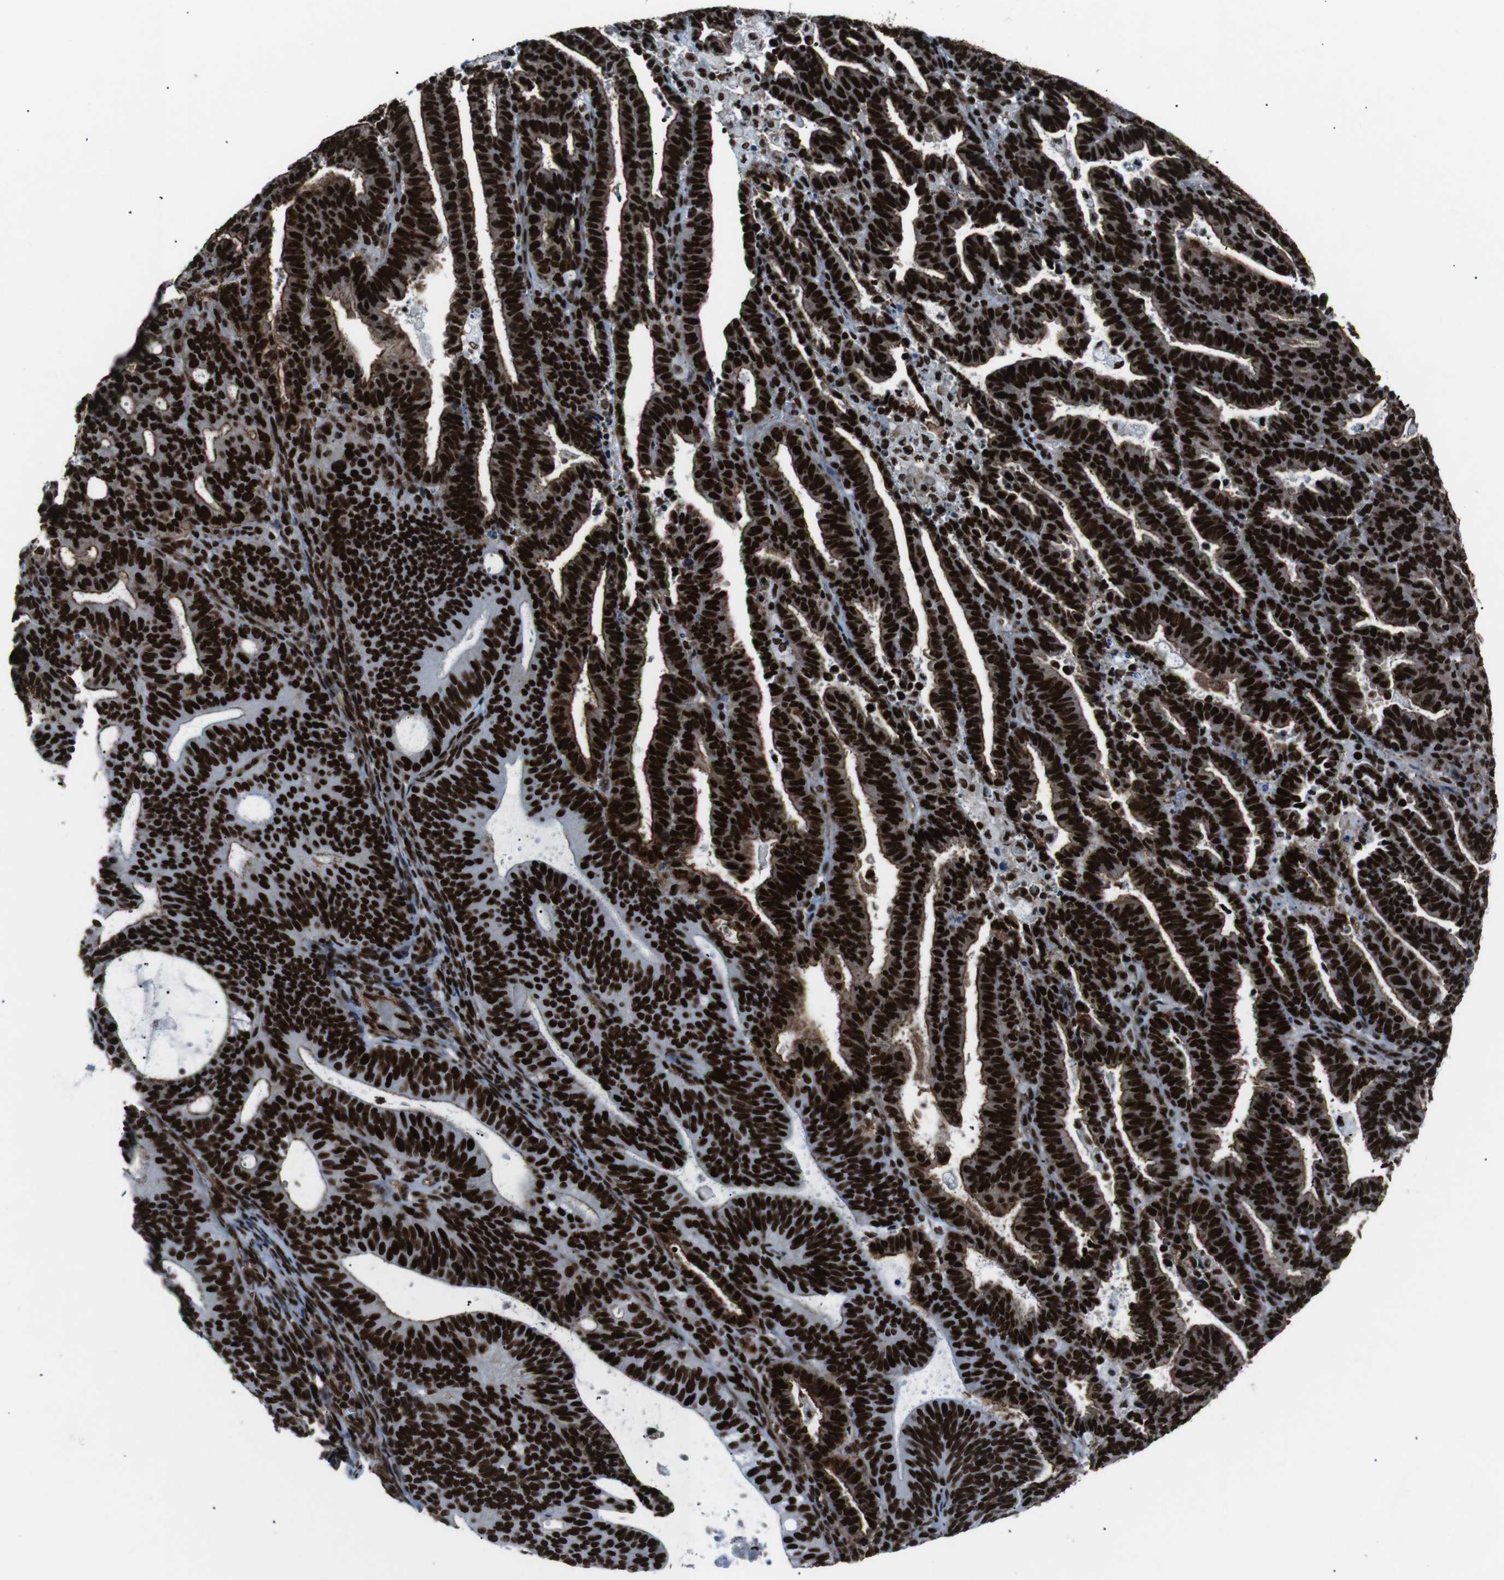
{"staining": {"intensity": "strong", "quantity": ">75%", "location": "cytoplasmic/membranous,nuclear"}, "tissue": "endometrial cancer", "cell_type": "Tumor cells", "image_type": "cancer", "snomed": [{"axis": "morphology", "description": "Adenocarcinoma, NOS"}, {"axis": "topography", "description": "Uterus"}], "caption": "Adenocarcinoma (endometrial) stained with IHC shows strong cytoplasmic/membranous and nuclear staining in about >75% of tumor cells.", "gene": "HNRNPU", "patient": {"sex": "female", "age": 83}}